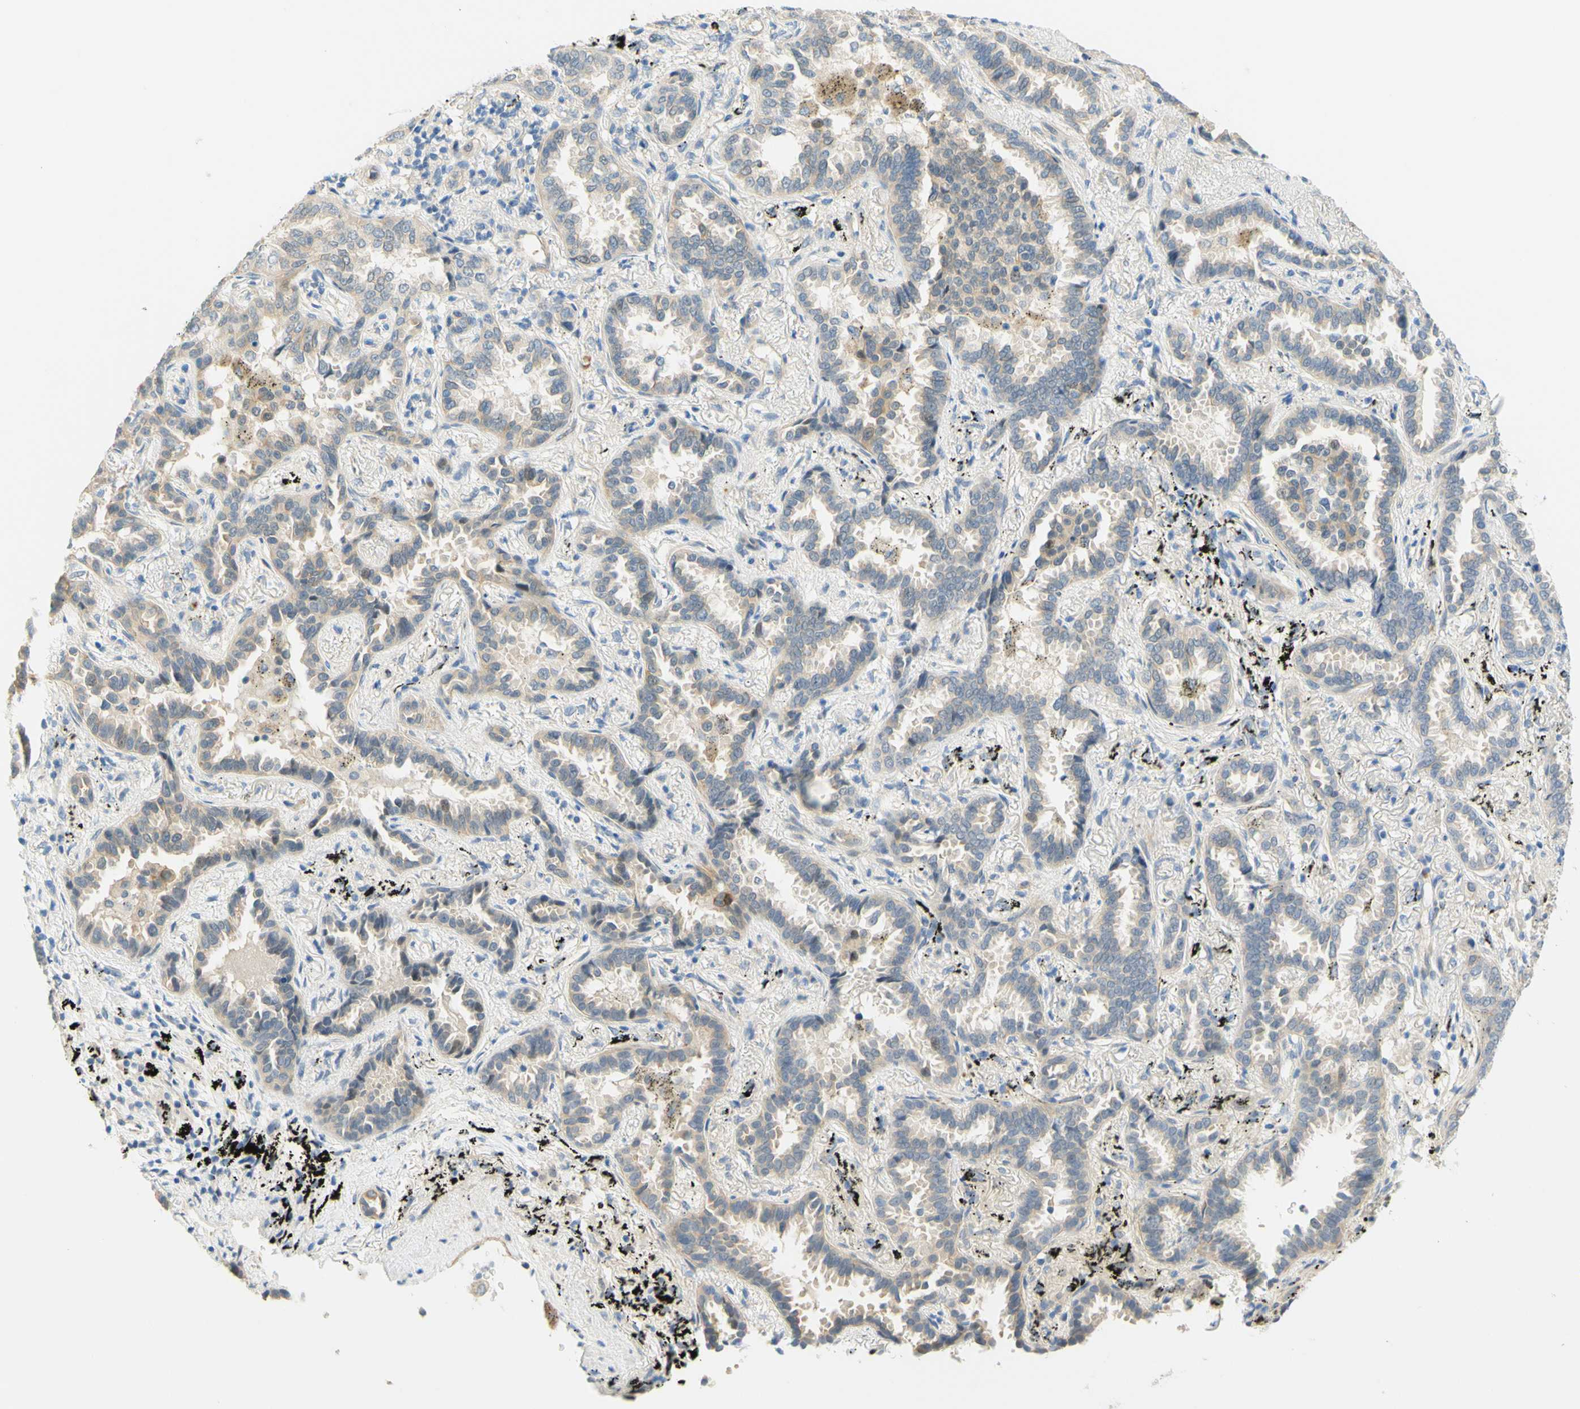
{"staining": {"intensity": "moderate", "quantity": "25%-75%", "location": "cytoplasmic/membranous"}, "tissue": "lung cancer", "cell_type": "Tumor cells", "image_type": "cancer", "snomed": [{"axis": "morphology", "description": "Normal tissue, NOS"}, {"axis": "morphology", "description": "Adenocarcinoma, NOS"}, {"axis": "topography", "description": "Lung"}], "caption": "Tumor cells reveal moderate cytoplasmic/membranous positivity in about 25%-75% of cells in lung cancer (adenocarcinoma).", "gene": "ENTREP2", "patient": {"sex": "male", "age": 59}}